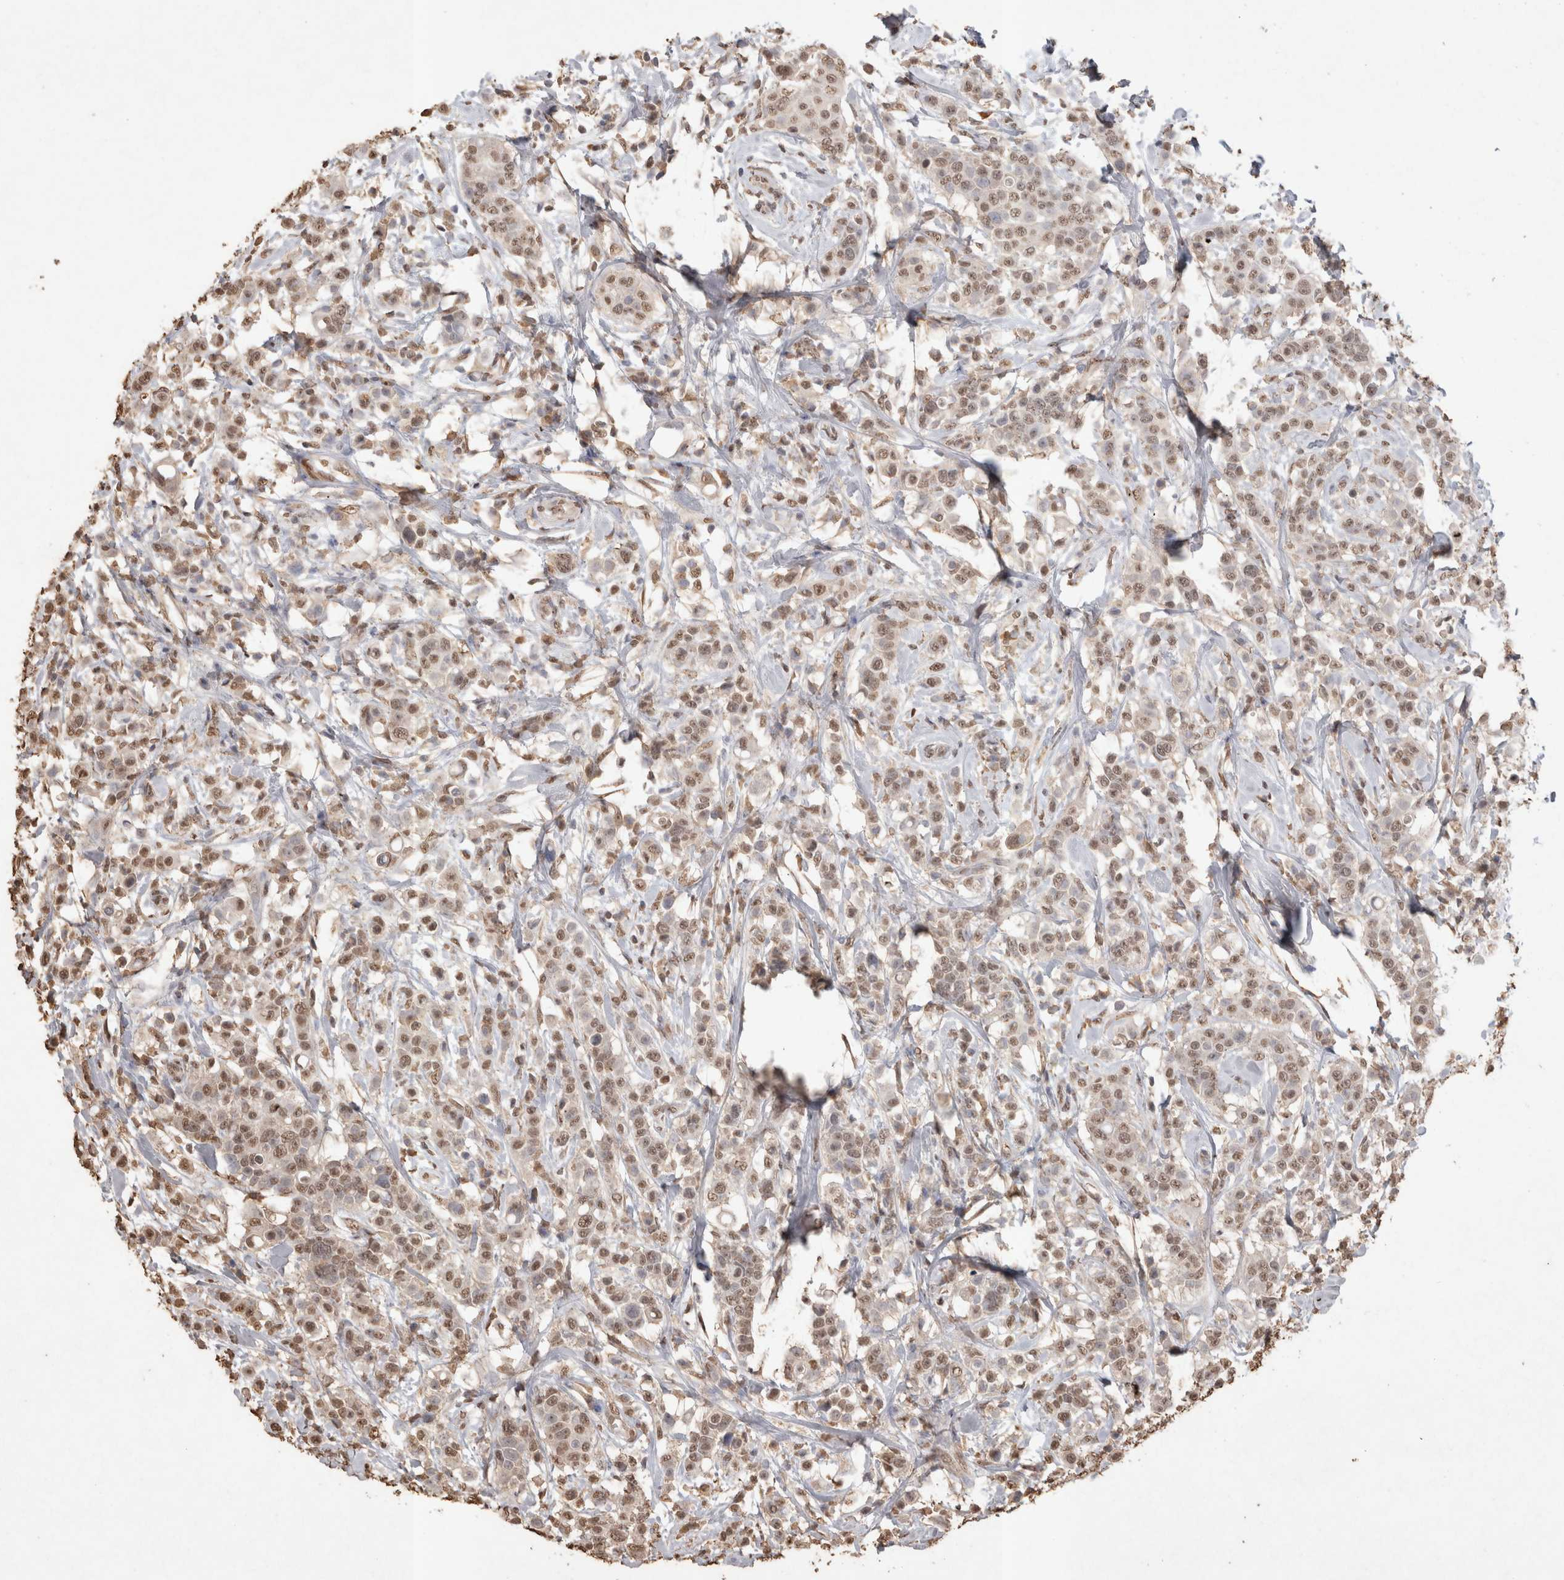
{"staining": {"intensity": "moderate", "quantity": ">75%", "location": "nuclear"}, "tissue": "breast cancer", "cell_type": "Tumor cells", "image_type": "cancer", "snomed": [{"axis": "morphology", "description": "Duct carcinoma"}, {"axis": "topography", "description": "Breast"}], "caption": "Breast cancer was stained to show a protein in brown. There is medium levels of moderate nuclear positivity in approximately >75% of tumor cells.", "gene": "MLX", "patient": {"sex": "female", "age": 27}}